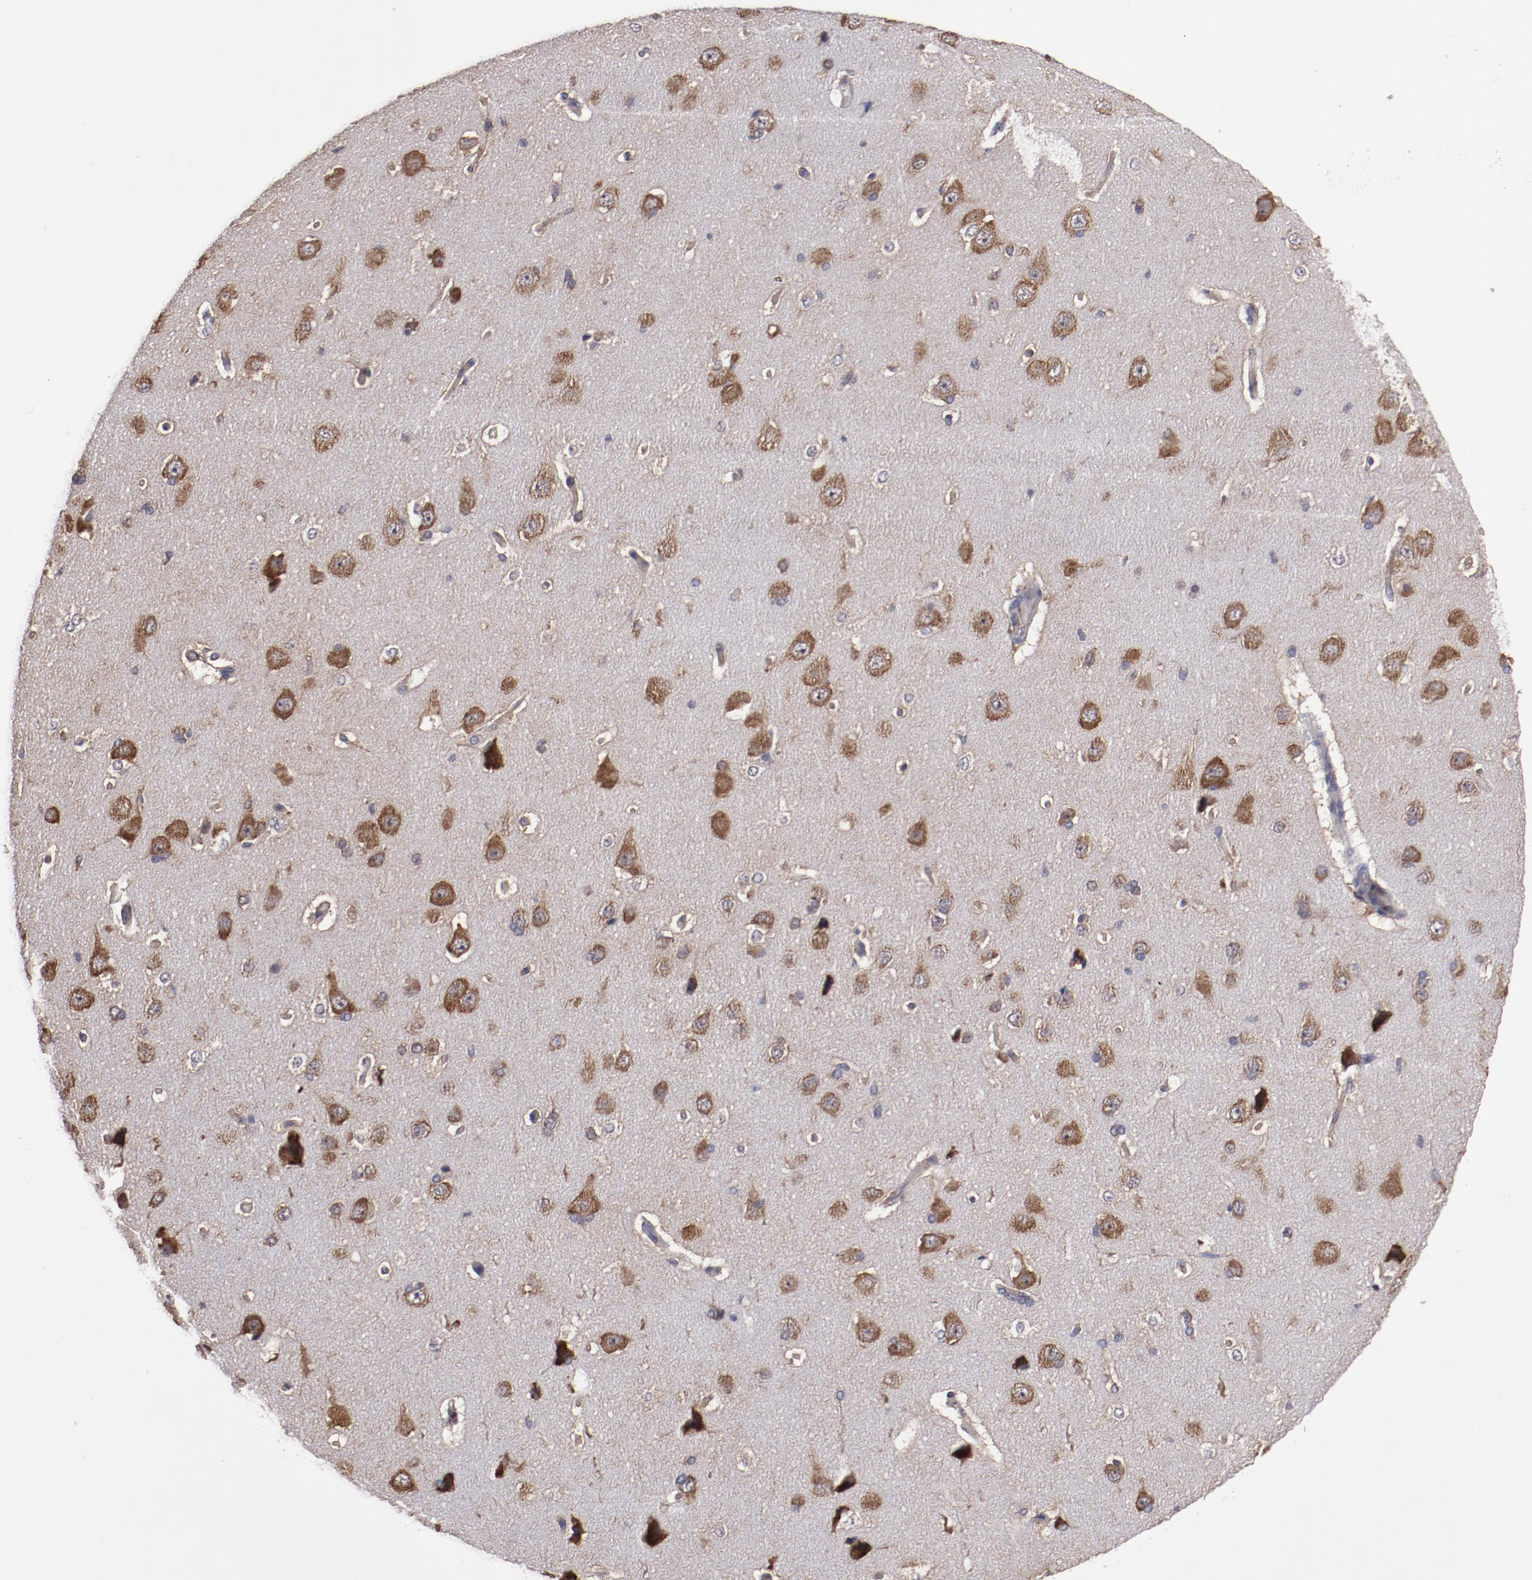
{"staining": {"intensity": "negative", "quantity": "none", "location": "none"}, "tissue": "cerebral cortex", "cell_type": "Endothelial cells", "image_type": "normal", "snomed": [{"axis": "morphology", "description": "Normal tissue, NOS"}, {"axis": "topography", "description": "Cerebral cortex"}], "caption": "The micrograph exhibits no staining of endothelial cells in unremarkable cerebral cortex.", "gene": "RPS4X", "patient": {"sex": "female", "age": 45}}